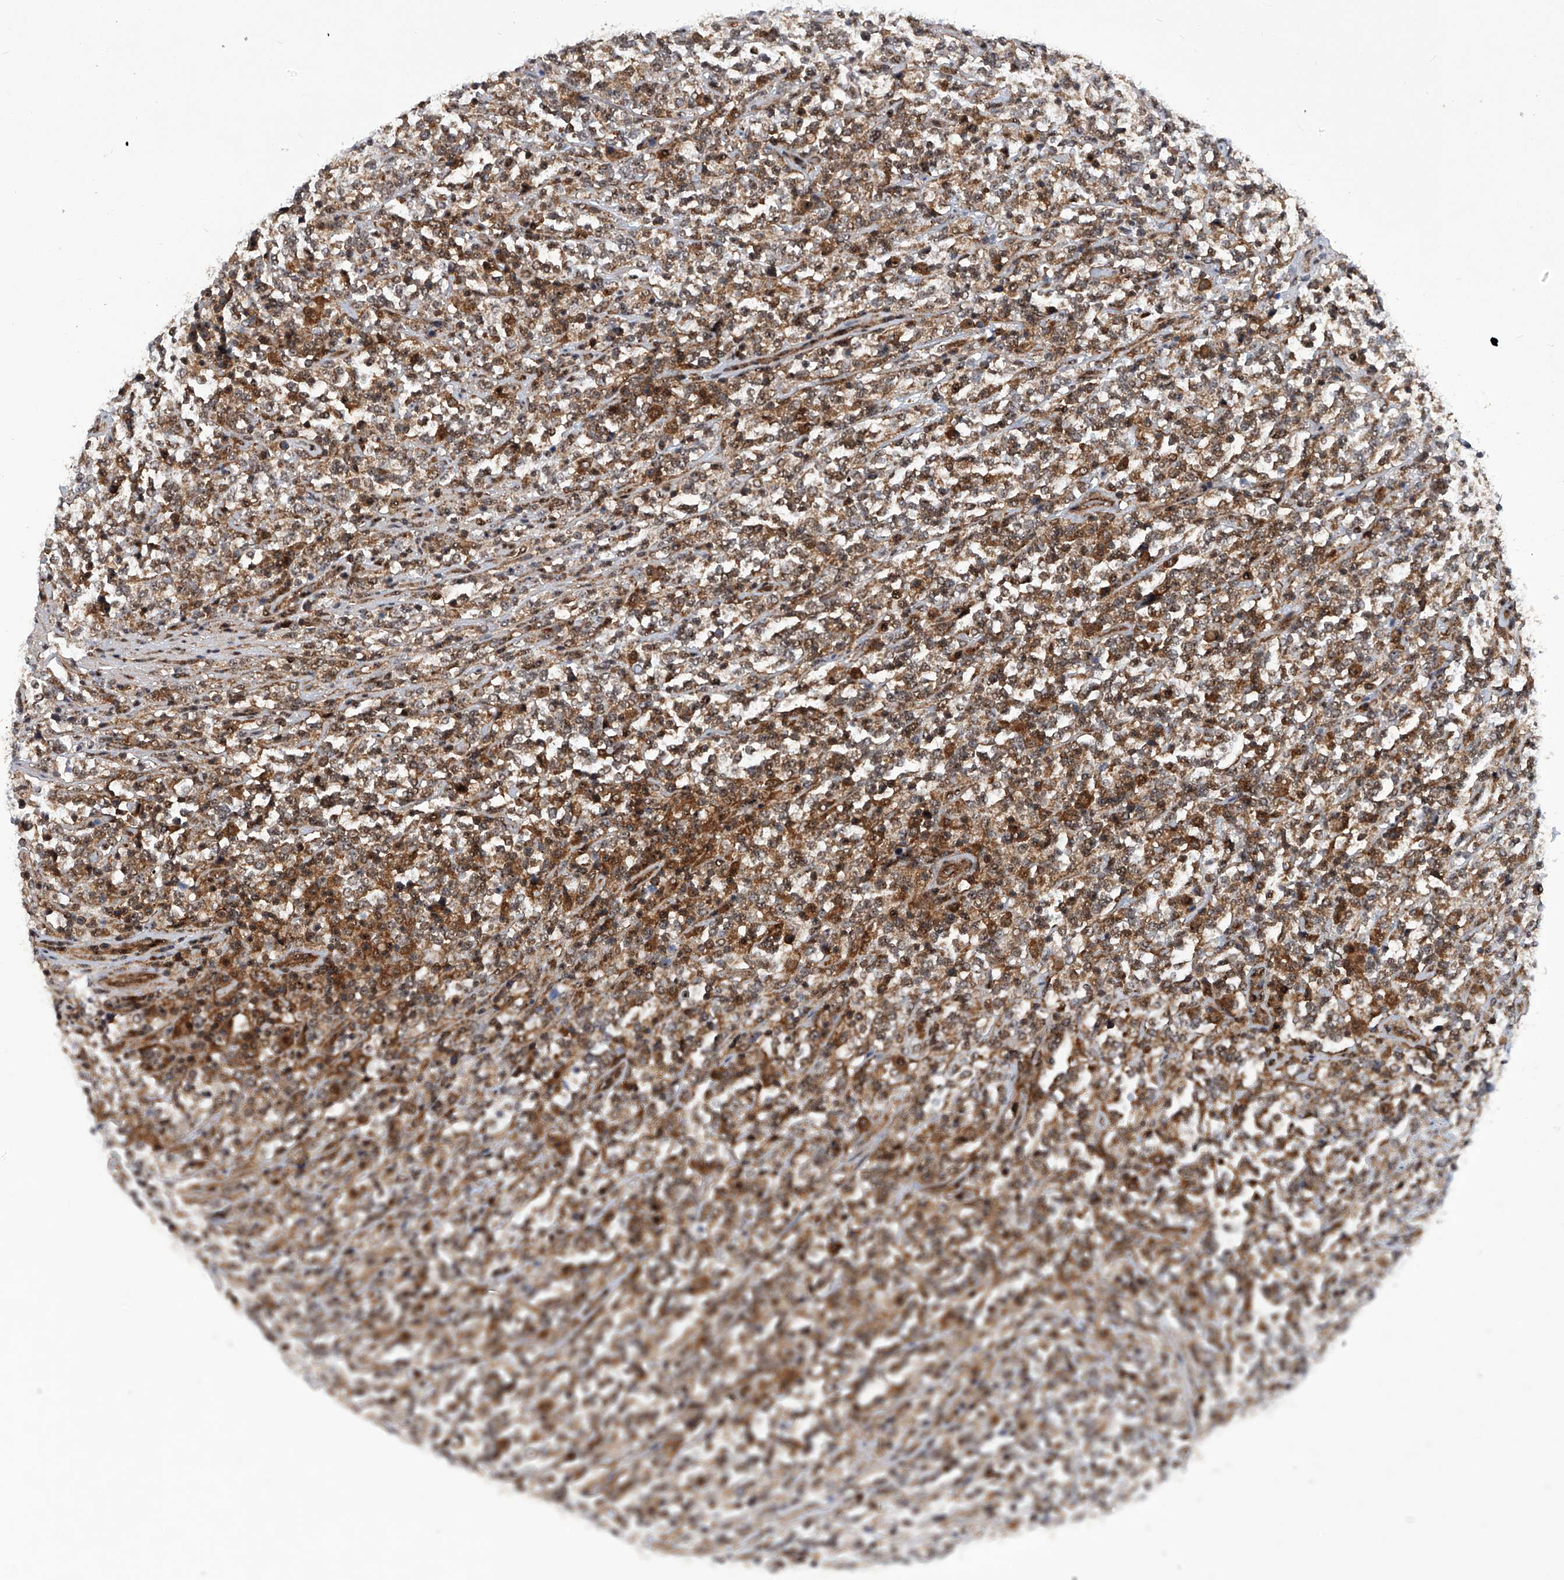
{"staining": {"intensity": "moderate", "quantity": "25%-75%", "location": "cytoplasmic/membranous,nuclear"}, "tissue": "lymphoma", "cell_type": "Tumor cells", "image_type": "cancer", "snomed": [{"axis": "morphology", "description": "Malignant lymphoma, non-Hodgkin's type, High grade"}, {"axis": "topography", "description": "Soft tissue"}], "caption": "The micrograph displays immunohistochemical staining of lymphoma. There is moderate cytoplasmic/membranous and nuclear staining is appreciated in about 25%-75% of tumor cells.", "gene": "CISH", "patient": {"sex": "male", "age": 18}}